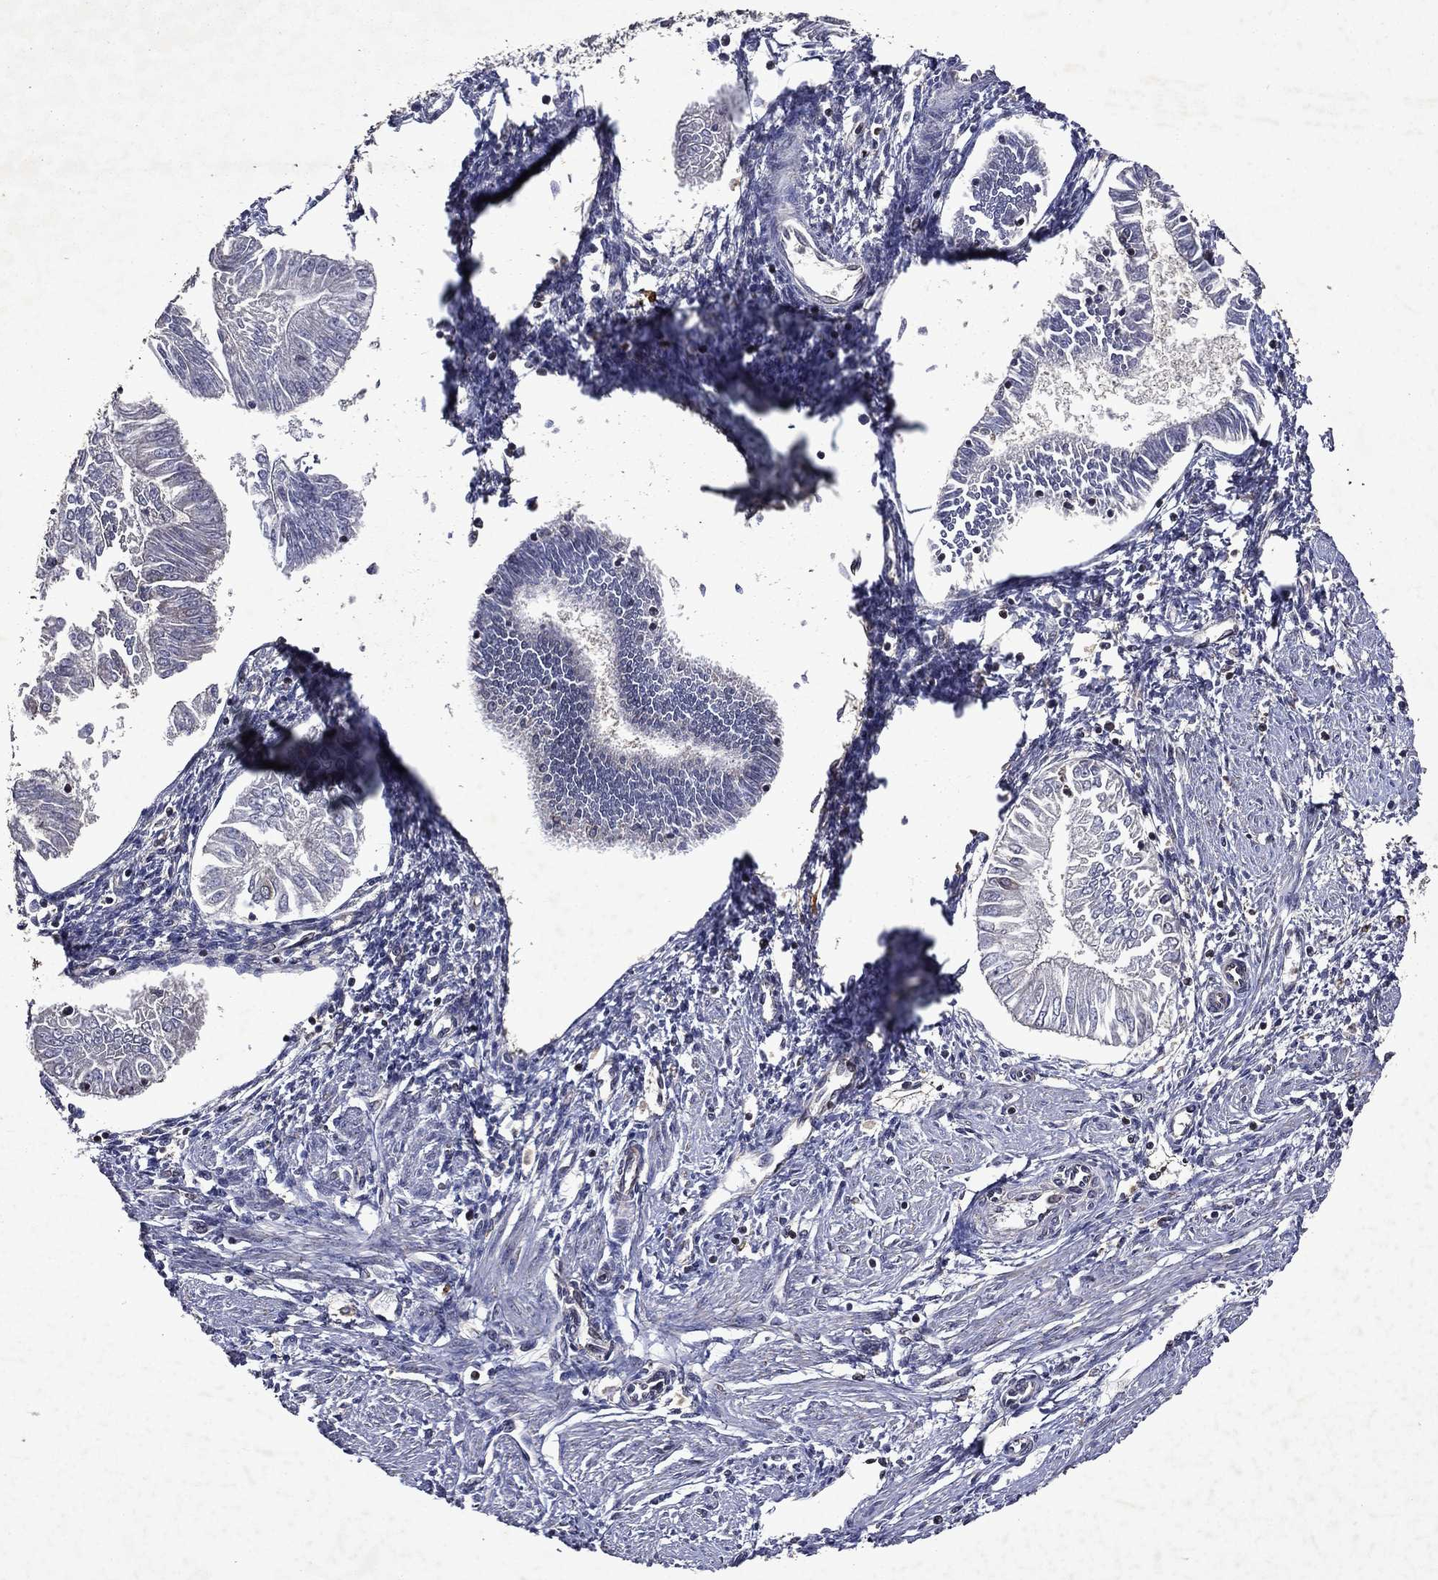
{"staining": {"intensity": "negative", "quantity": "none", "location": "none"}, "tissue": "endometrial cancer", "cell_type": "Tumor cells", "image_type": "cancer", "snomed": [{"axis": "morphology", "description": "Adenocarcinoma, NOS"}, {"axis": "topography", "description": "Endometrium"}], "caption": "This is a photomicrograph of immunohistochemistry staining of adenocarcinoma (endometrial), which shows no expression in tumor cells.", "gene": "EIF2B4", "patient": {"sex": "female", "age": 53}}